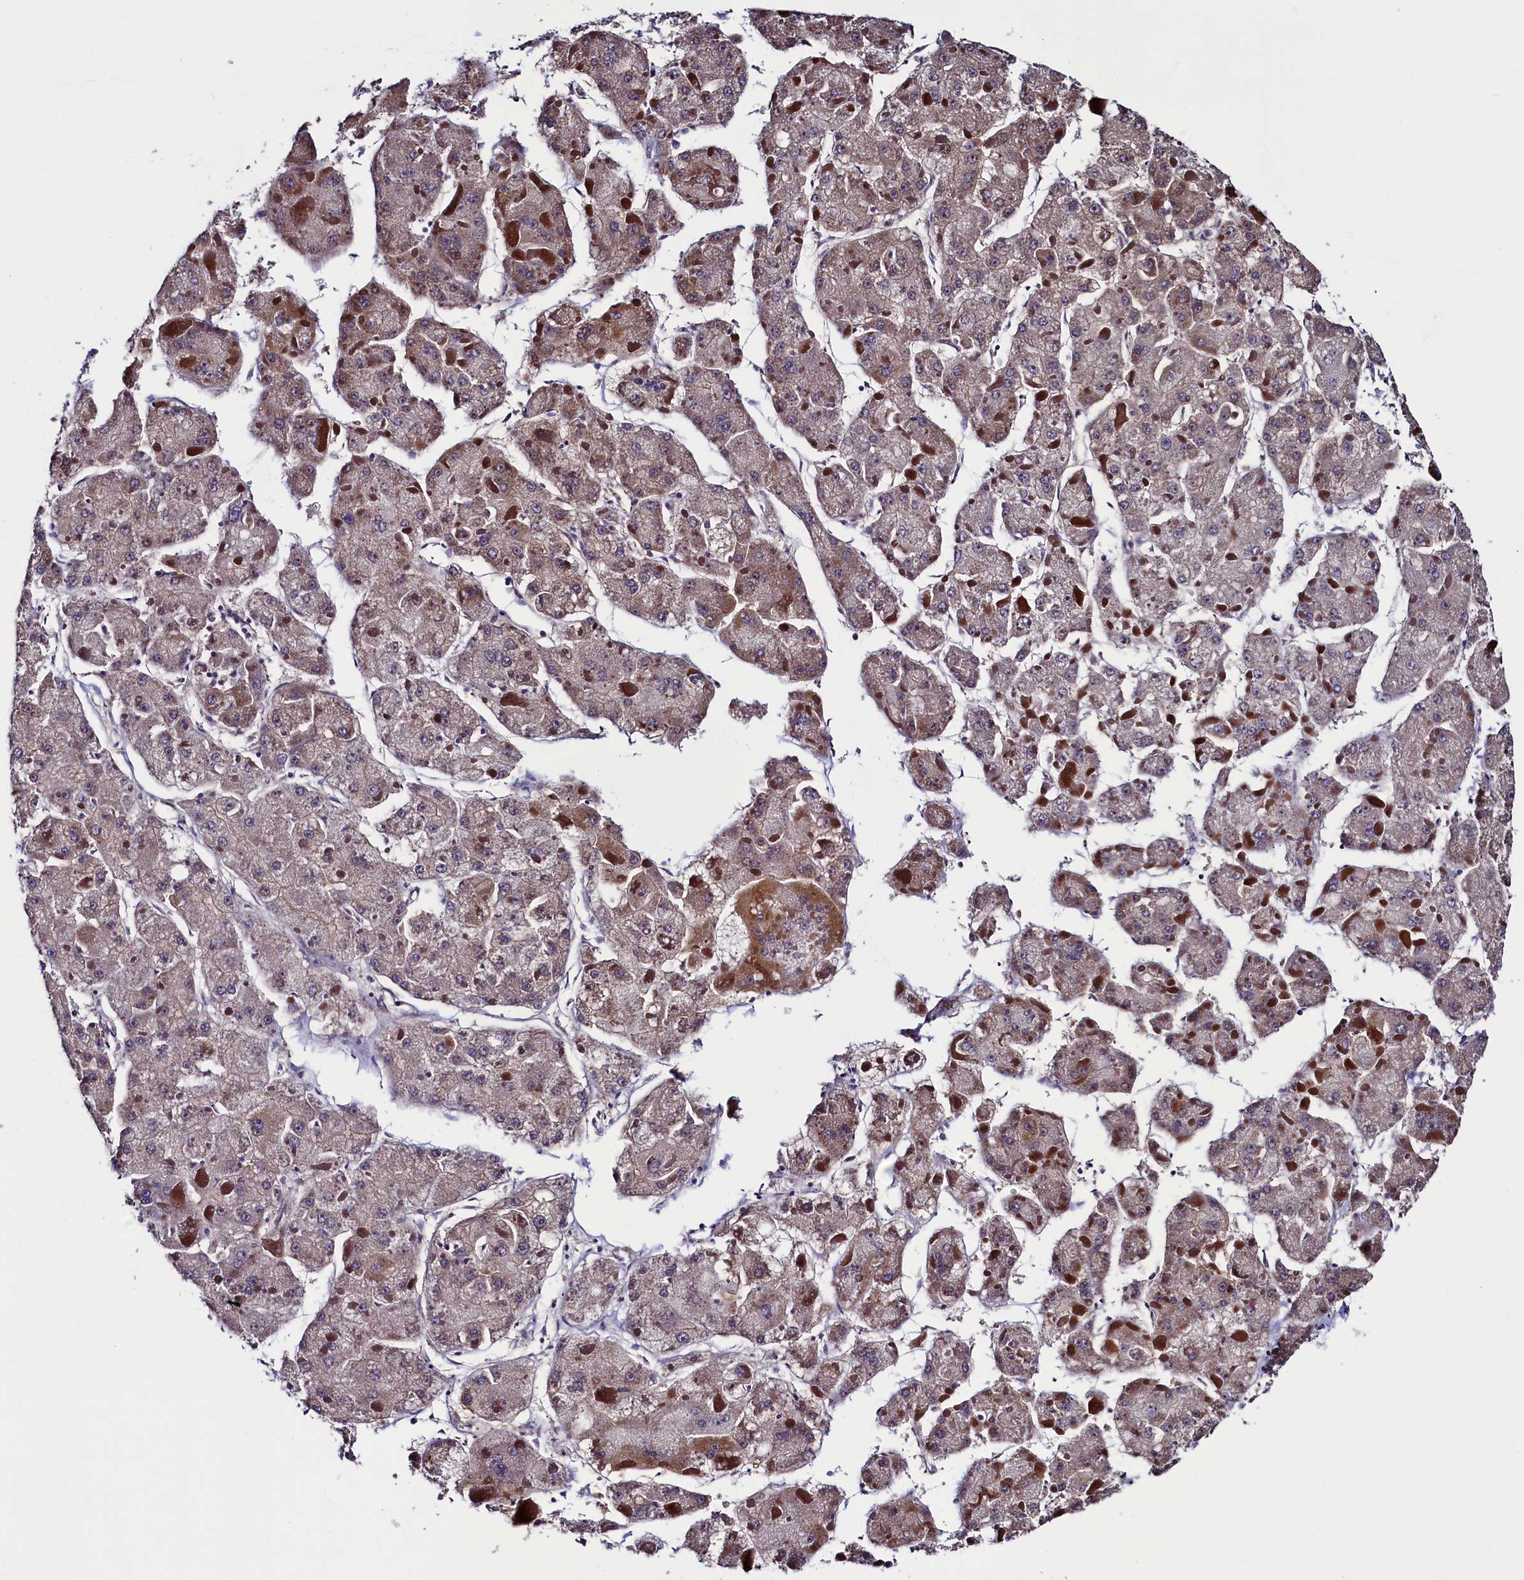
{"staining": {"intensity": "moderate", "quantity": "25%-75%", "location": "cytoplasmic/membranous"}, "tissue": "liver cancer", "cell_type": "Tumor cells", "image_type": "cancer", "snomed": [{"axis": "morphology", "description": "Carcinoma, Hepatocellular, NOS"}, {"axis": "topography", "description": "Liver"}], "caption": "DAB (3,3'-diaminobenzidine) immunohistochemical staining of liver cancer (hepatocellular carcinoma) exhibits moderate cytoplasmic/membranous protein staining in approximately 25%-75% of tumor cells. The staining was performed using DAB (3,3'-diaminobenzidine) to visualize the protein expression in brown, while the nuclei were stained in blue with hematoxylin (Magnification: 20x).", "gene": "RBFA", "patient": {"sex": "female", "age": 73}}